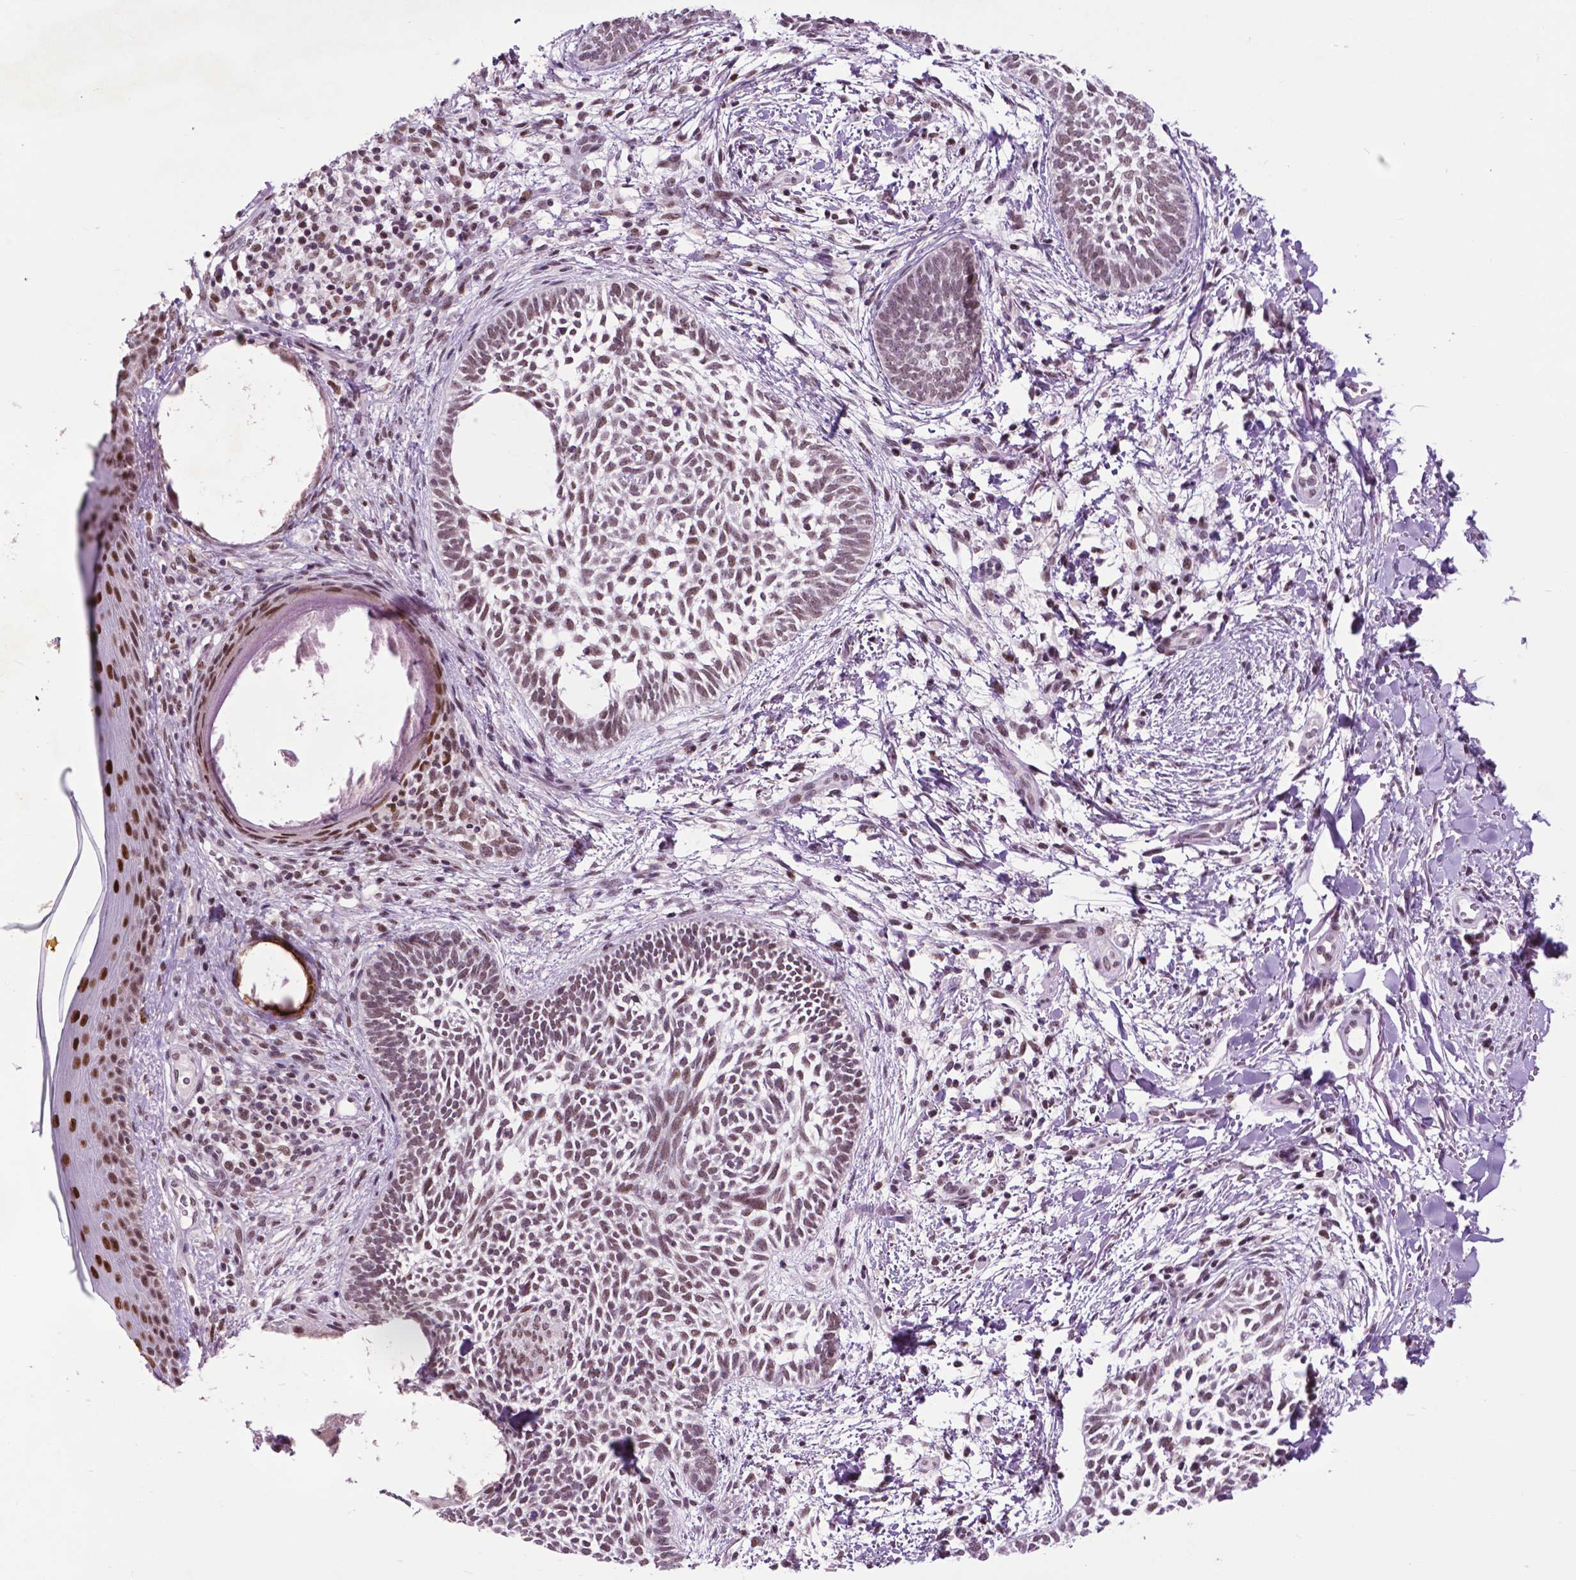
{"staining": {"intensity": "weak", "quantity": ">75%", "location": "nuclear"}, "tissue": "skin cancer", "cell_type": "Tumor cells", "image_type": "cancer", "snomed": [{"axis": "morphology", "description": "Normal tissue, NOS"}, {"axis": "morphology", "description": "Basal cell carcinoma"}, {"axis": "topography", "description": "Skin"}], "caption": "Immunohistochemistry of basal cell carcinoma (skin) demonstrates low levels of weak nuclear staining in approximately >75% of tumor cells.", "gene": "EAF1", "patient": {"sex": "male", "age": 46}}